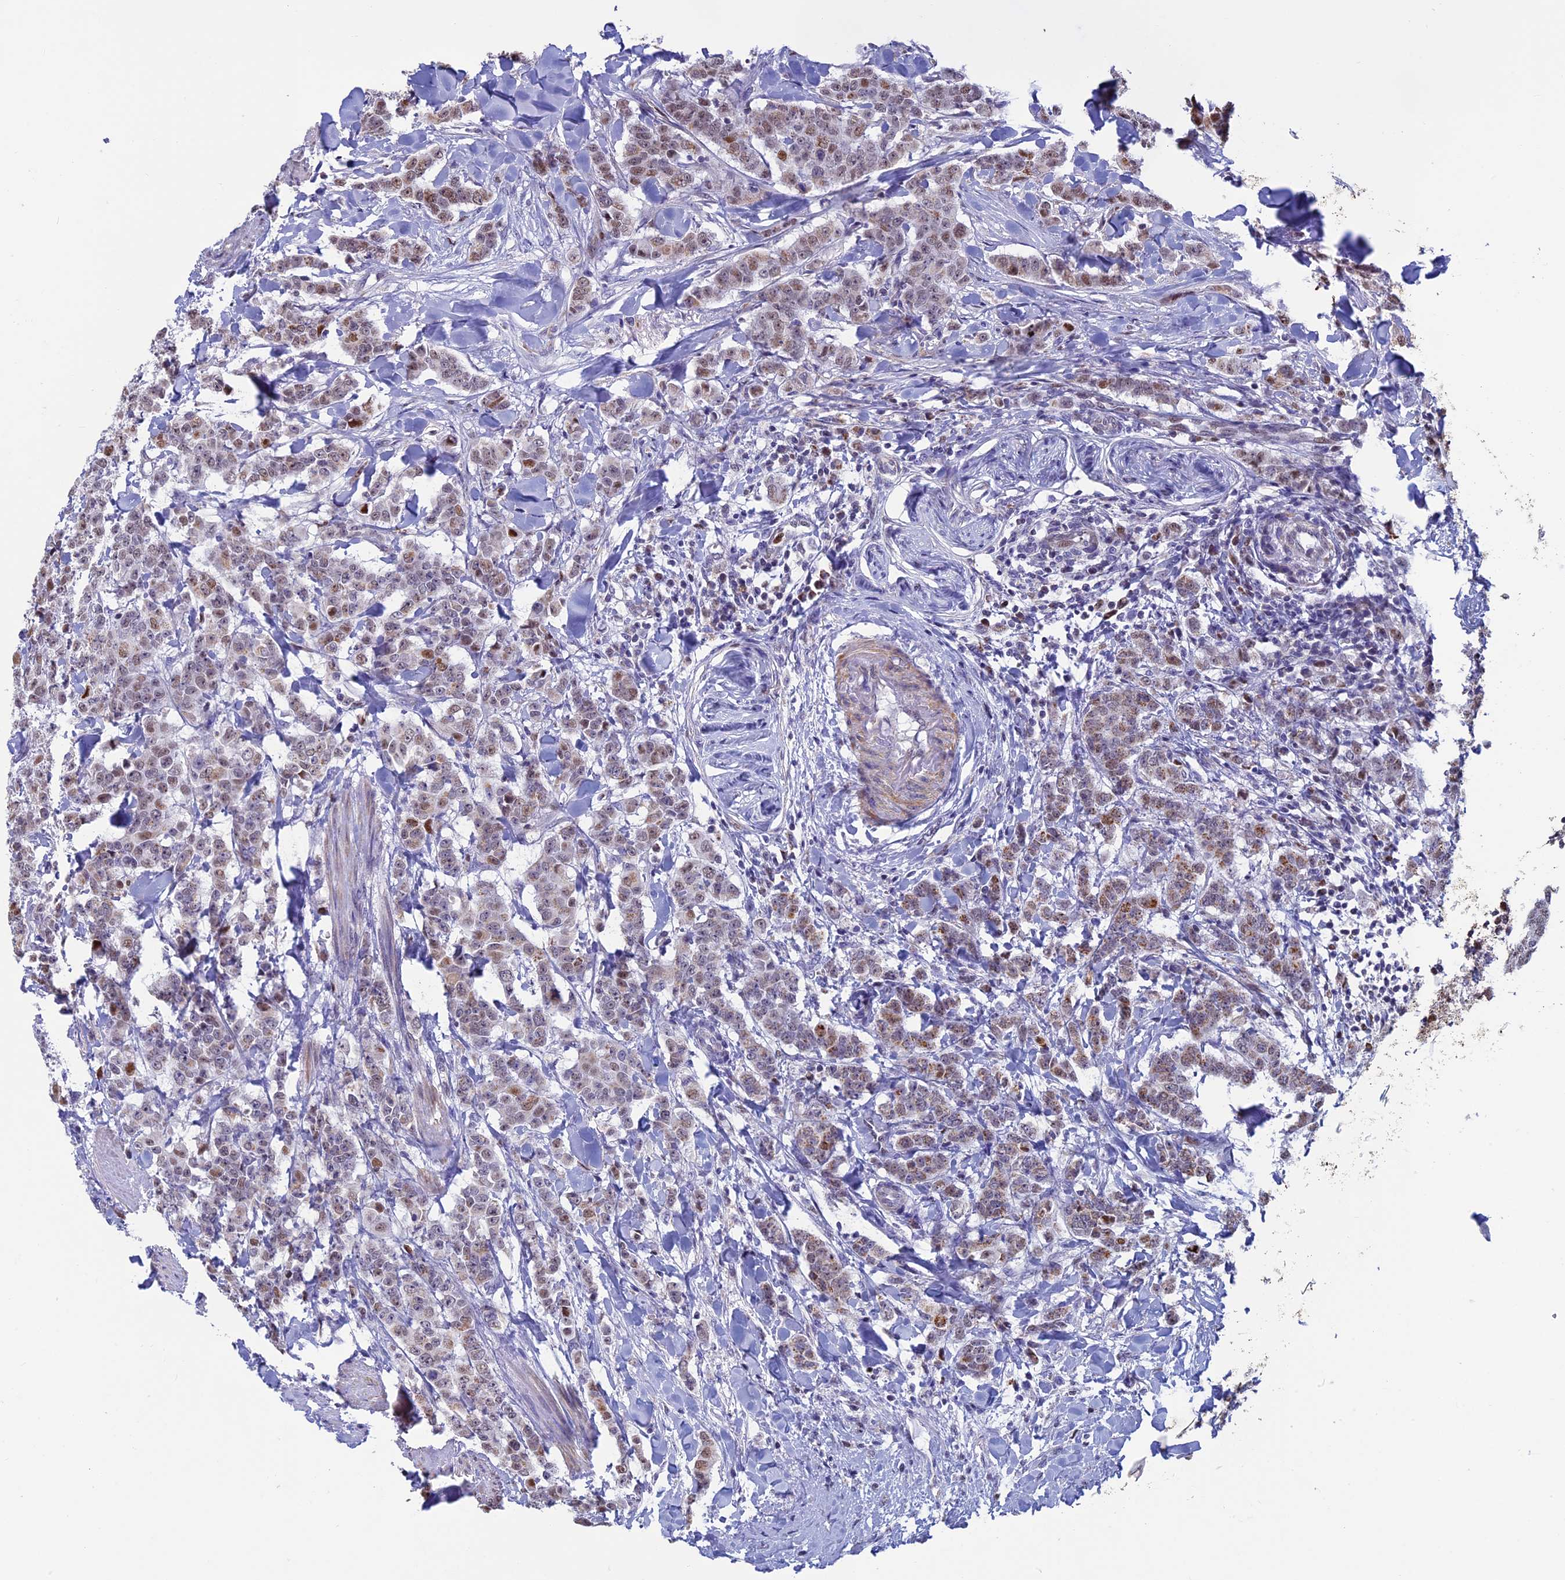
{"staining": {"intensity": "moderate", "quantity": "<25%", "location": "nuclear"}, "tissue": "breast cancer", "cell_type": "Tumor cells", "image_type": "cancer", "snomed": [{"axis": "morphology", "description": "Duct carcinoma"}, {"axis": "topography", "description": "Breast"}], "caption": "Immunohistochemical staining of breast infiltrating ductal carcinoma demonstrates low levels of moderate nuclear protein expression in about <25% of tumor cells.", "gene": "ACSS1", "patient": {"sex": "female", "age": 40}}